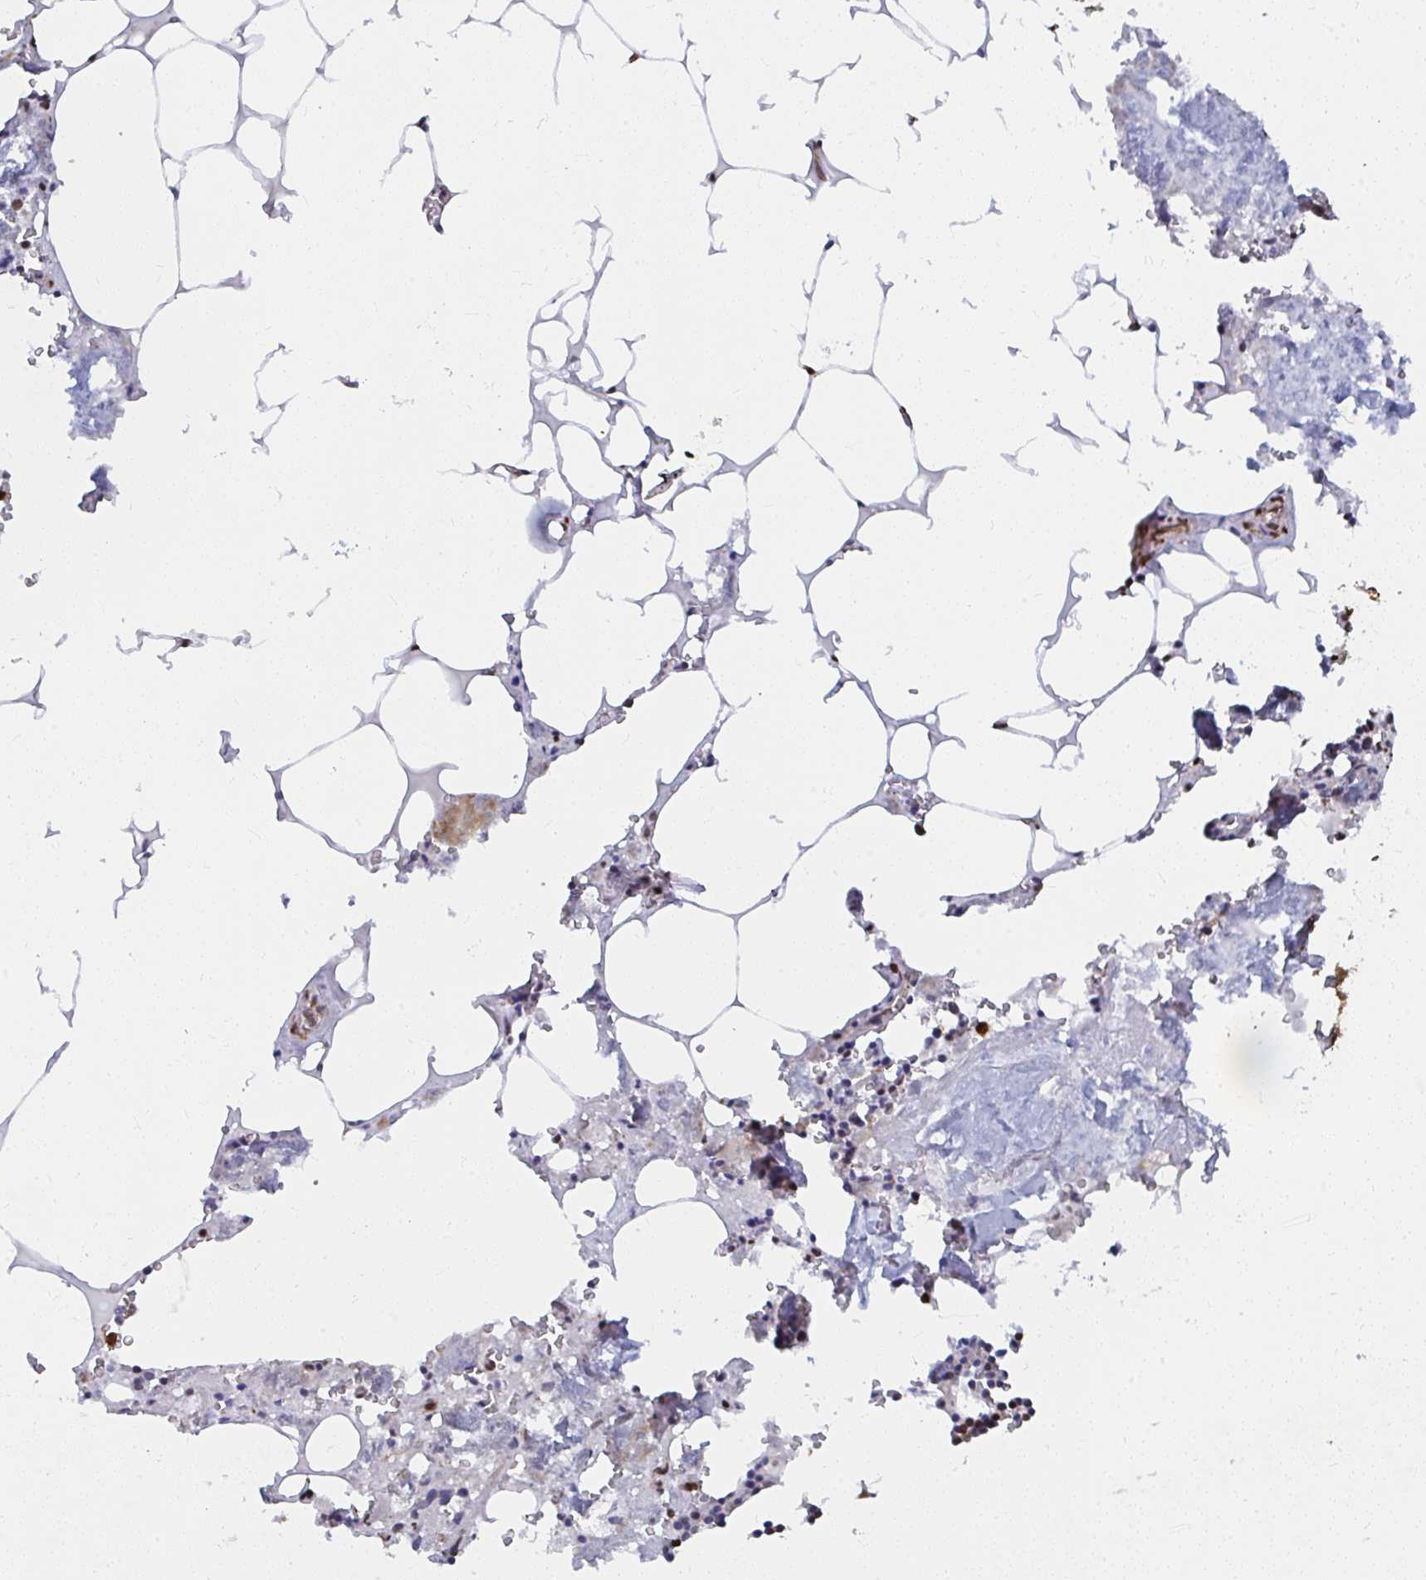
{"staining": {"intensity": "weak", "quantity": "25%-75%", "location": "cytoplasmic/membranous"}, "tissue": "bone marrow", "cell_type": "Hematopoietic cells", "image_type": "normal", "snomed": [{"axis": "morphology", "description": "Normal tissue, NOS"}, {"axis": "topography", "description": "Bone marrow"}], "caption": "Immunohistochemical staining of normal bone marrow displays weak cytoplasmic/membranous protein positivity in about 25%-75% of hematopoietic cells. (DAB (3,3'-diaminobenzidine) IHC with brightfield microscopy, high magnification).", "gene": "SYNCRIP", "patient": {"sex": "male", "age": 54}}